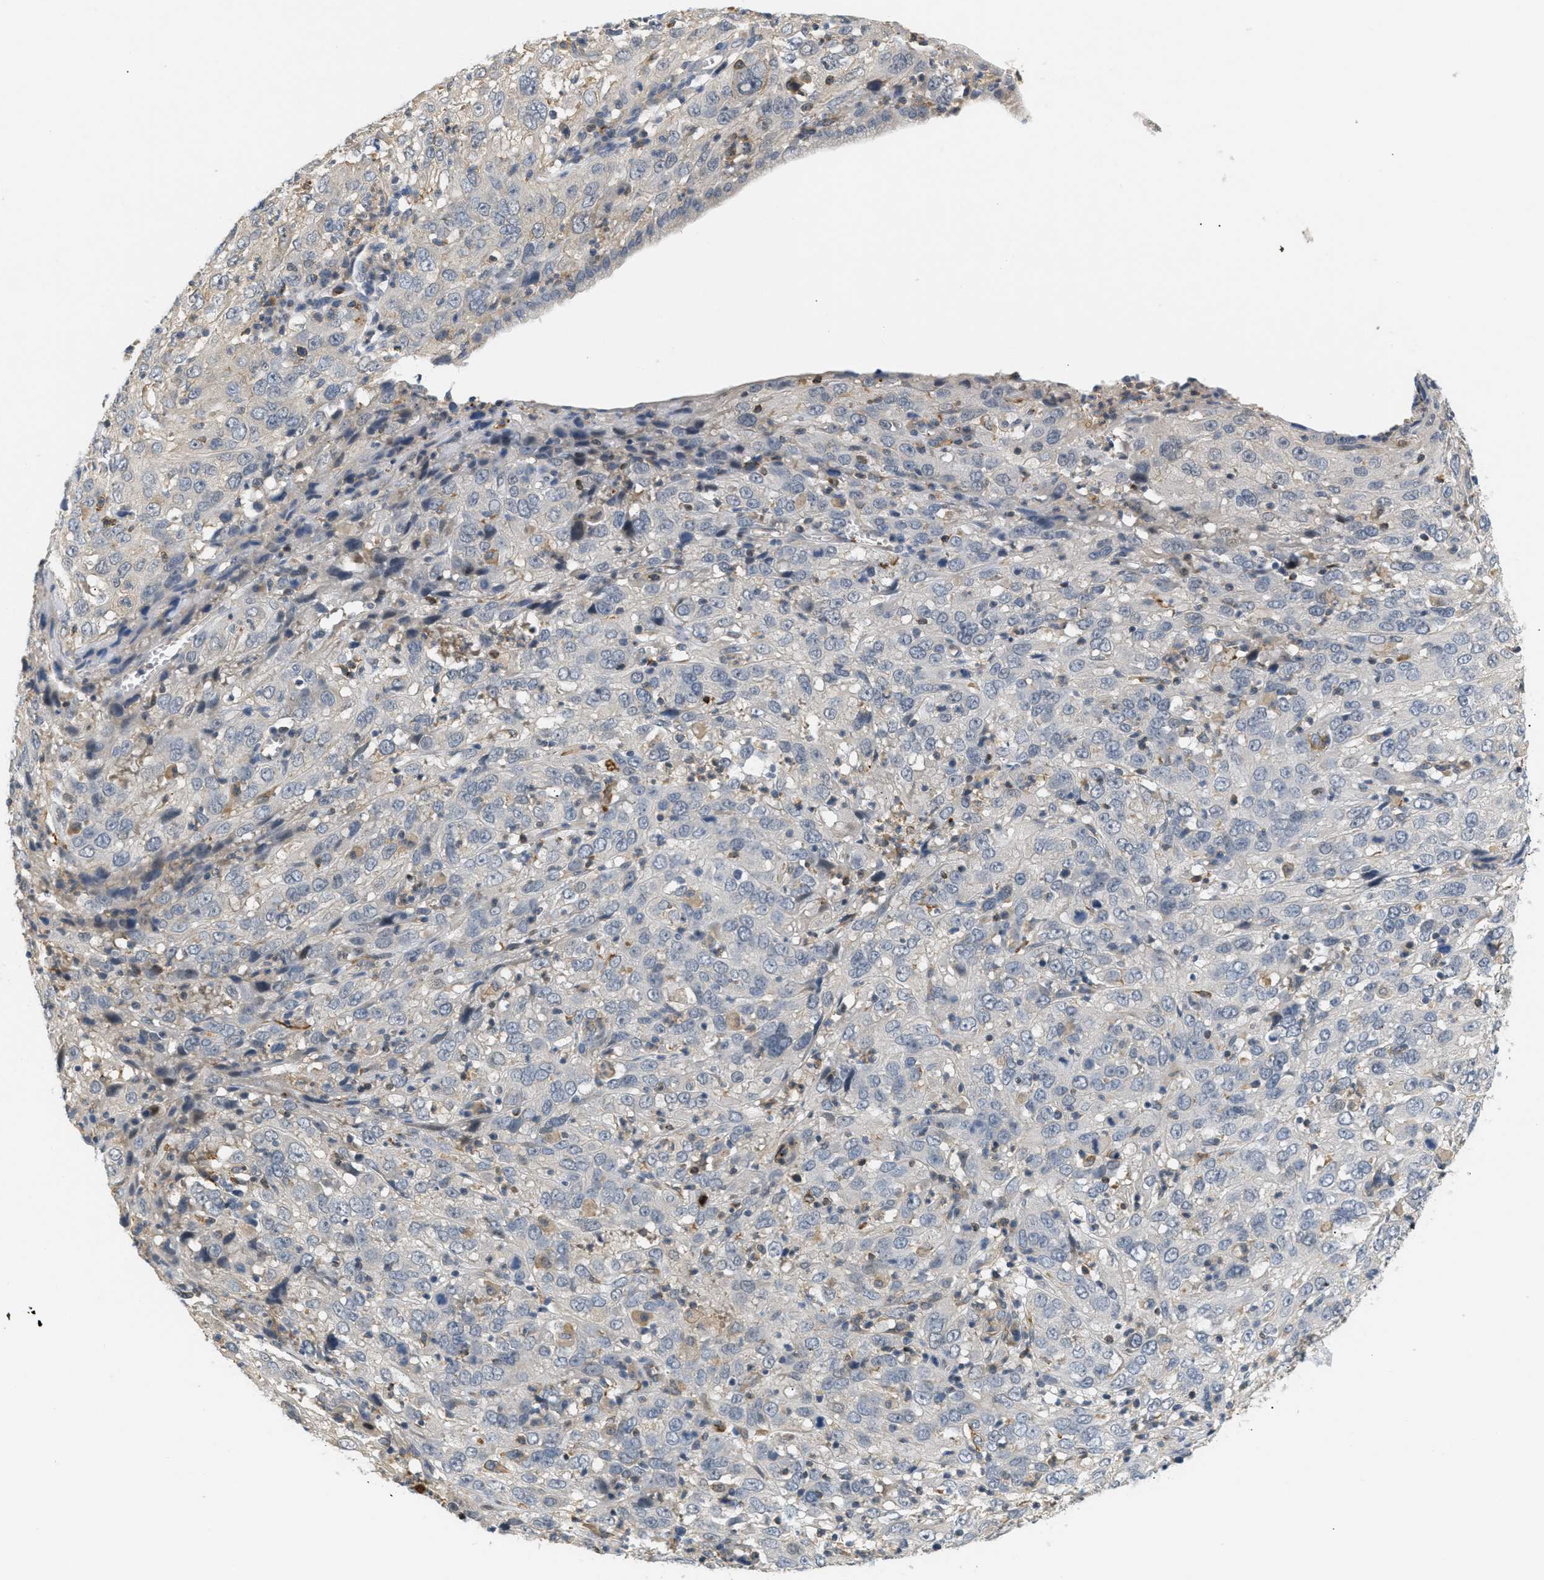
{"staining": {"intensity": "negative", "quantity": "none", "location": "none"}, "tissue": "cervical cancer", "cell_type": "Tumor cells", "image_type": "cancer", "snomed": [{"axis": "morphology", "description": "Squamous cell carcinoma, NOS"}, {"axis": "topography", "description": "Cervix"}], "caption": "A histopathology image of squamous cell carcinoma (cervical) stained for a protein shows no brown staining in tumor cells. (Brightfield microscopy of DAB immunohistochemistry at high magnification).", "gene": "CORO2B", "patient": {"sex": "female", "age": 32}}